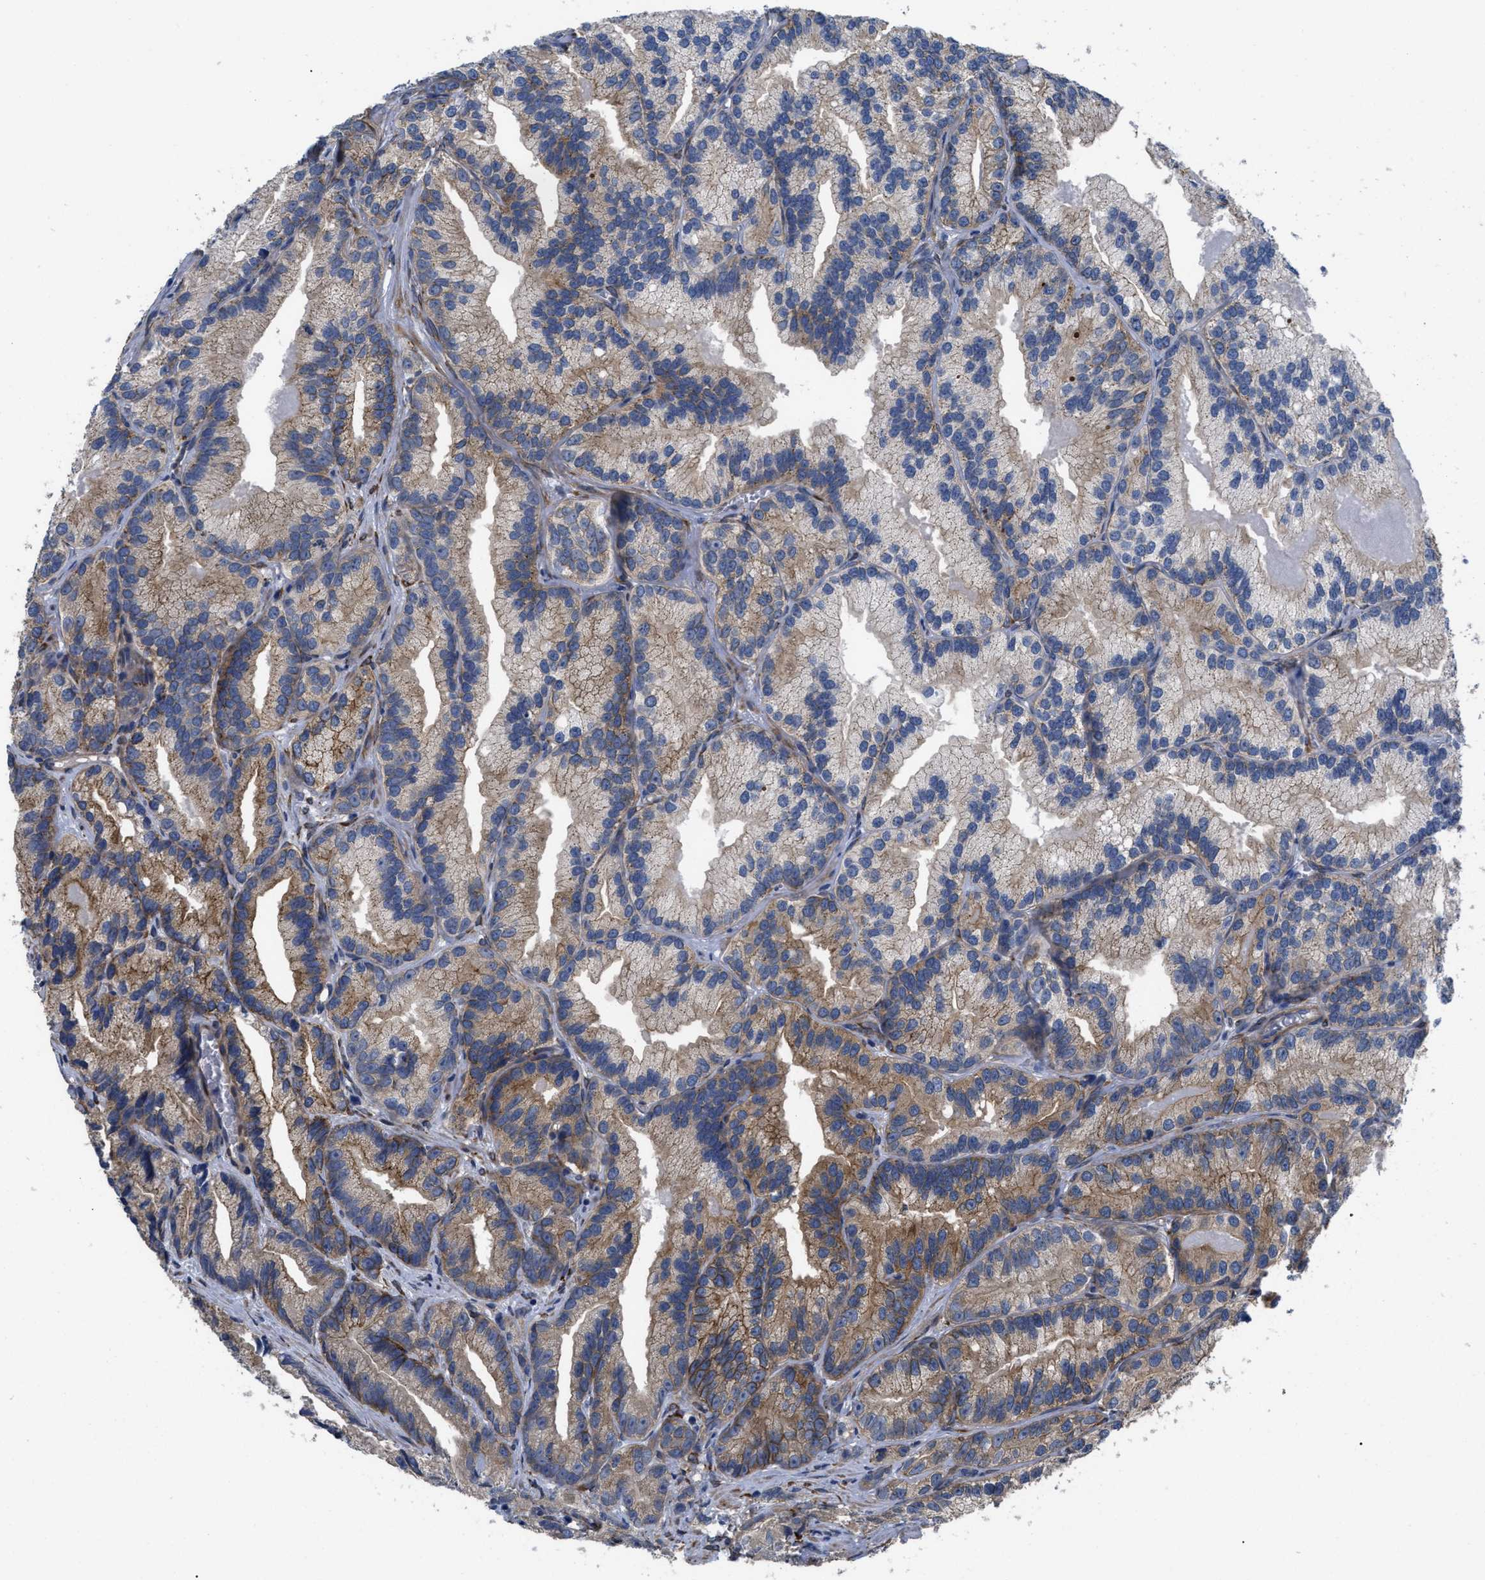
{"staining": {"intensity": "moderate", "quantity": "25%-75%", "location": "cytoplasmic/membranous"}, "tissue": "prostate cancer", "cell_type": "Tumor cells", "image_type": "cancer", "snomed": [{"axis": "morphology", "description": "Adenocarcinoma, Low grade"}, {"axis": "topography", "description": "Prostate"}], "caption": "The micrograph exhibits a brown stain indicating the presence of a protein in the cytoplasmic/membranous of tumor cells in adenocarcinoma (low-grade) (prostate).", "gene": "SQLE", "patient": {"sex": "male", "age": 89}}